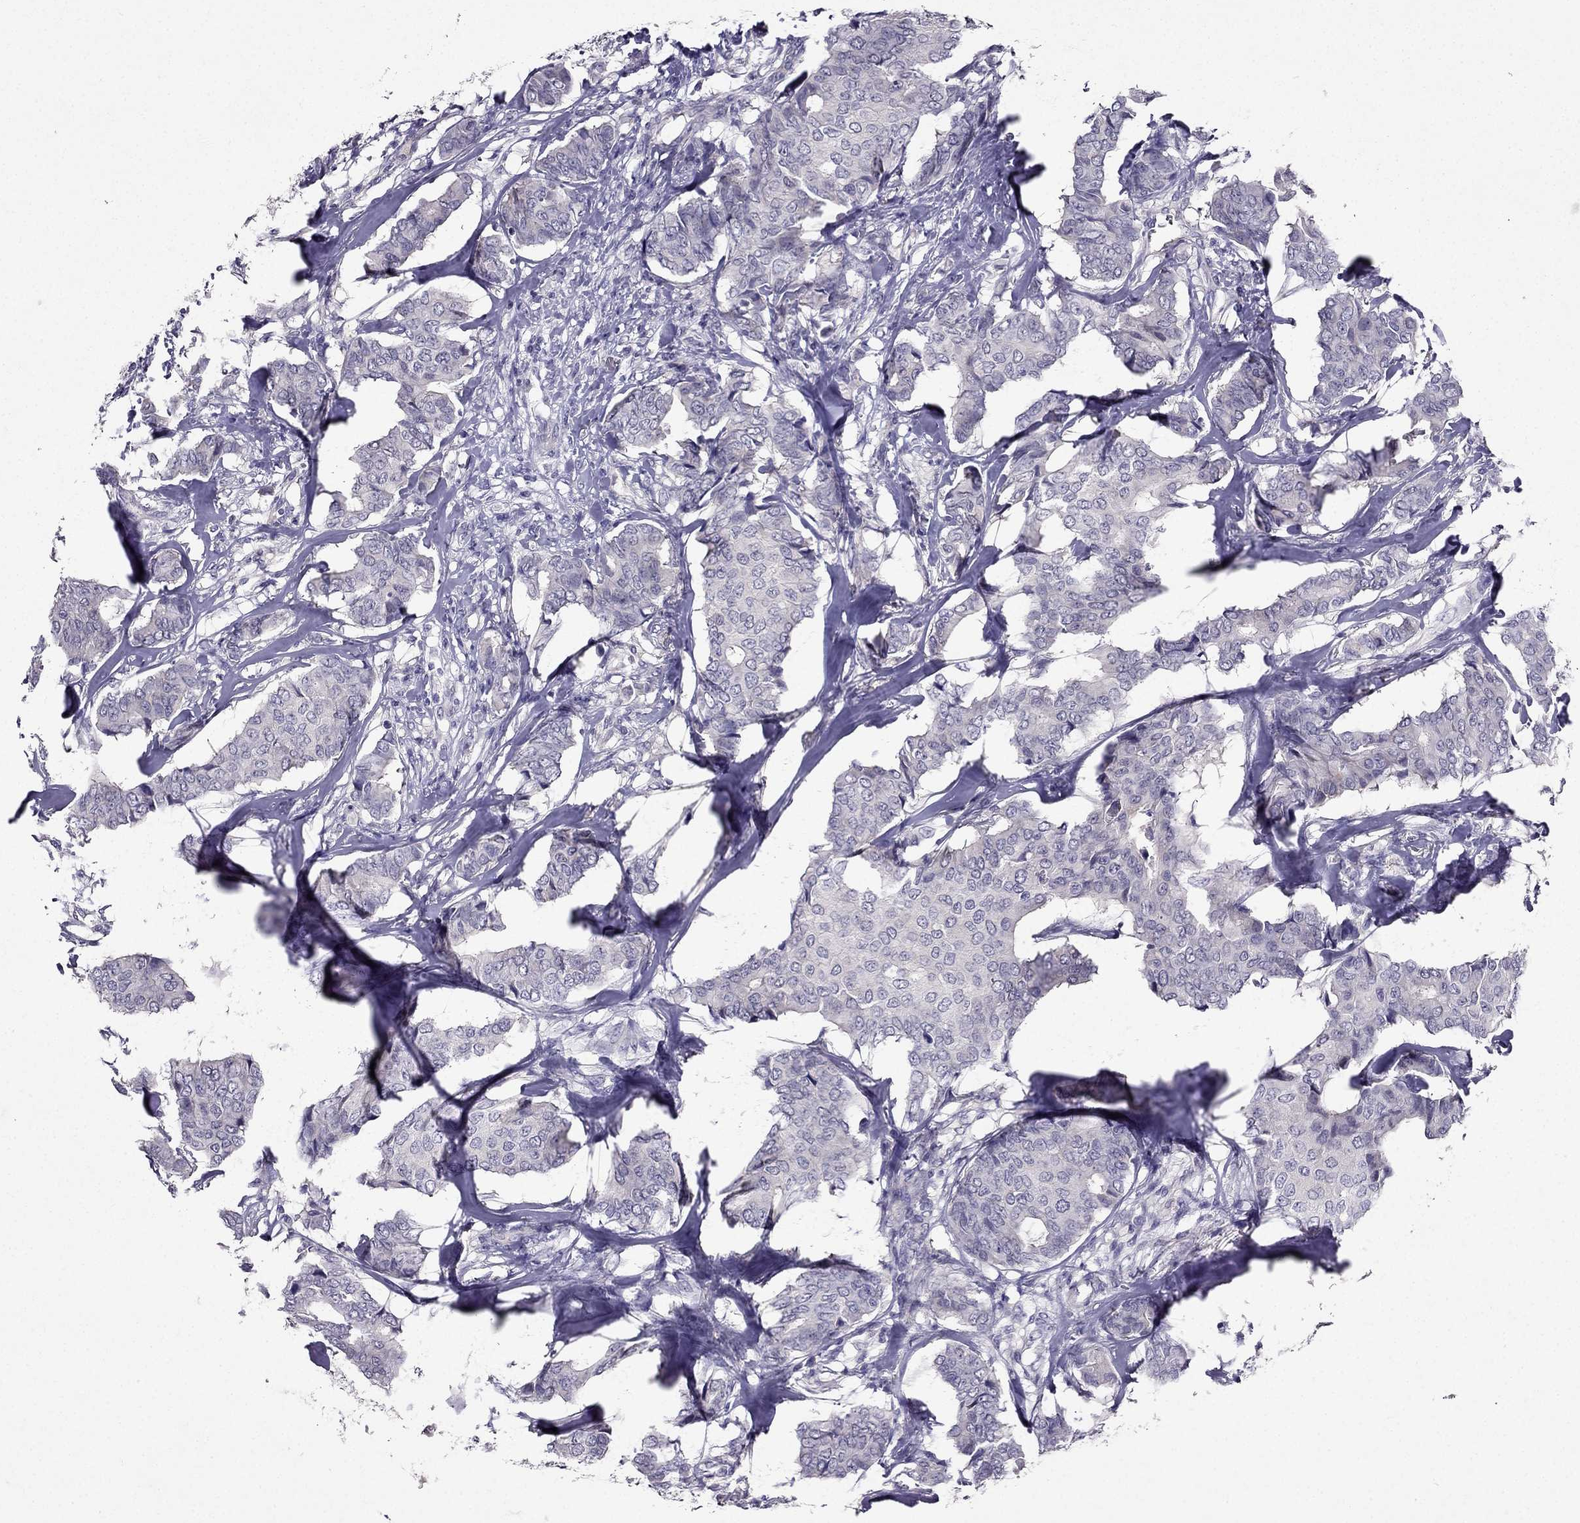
{"staining": {"intensity": "negative", "quantity": "none", "location": "none"}, "tissue": "breast cancer", "cell_type": "Tumor cells", "image_type": "cancer", "snomed": [{"axis": "morphology", "description": "Duct carcinoma"}, {"axis": "topography", "description": "Breast"}], "caption": "DAB immunohistochemical staining of breast cancer demonstrates no significant staining in tumor cells.", "gene": "DUSP15", "patient": {"sex": "female", "age": 75}}